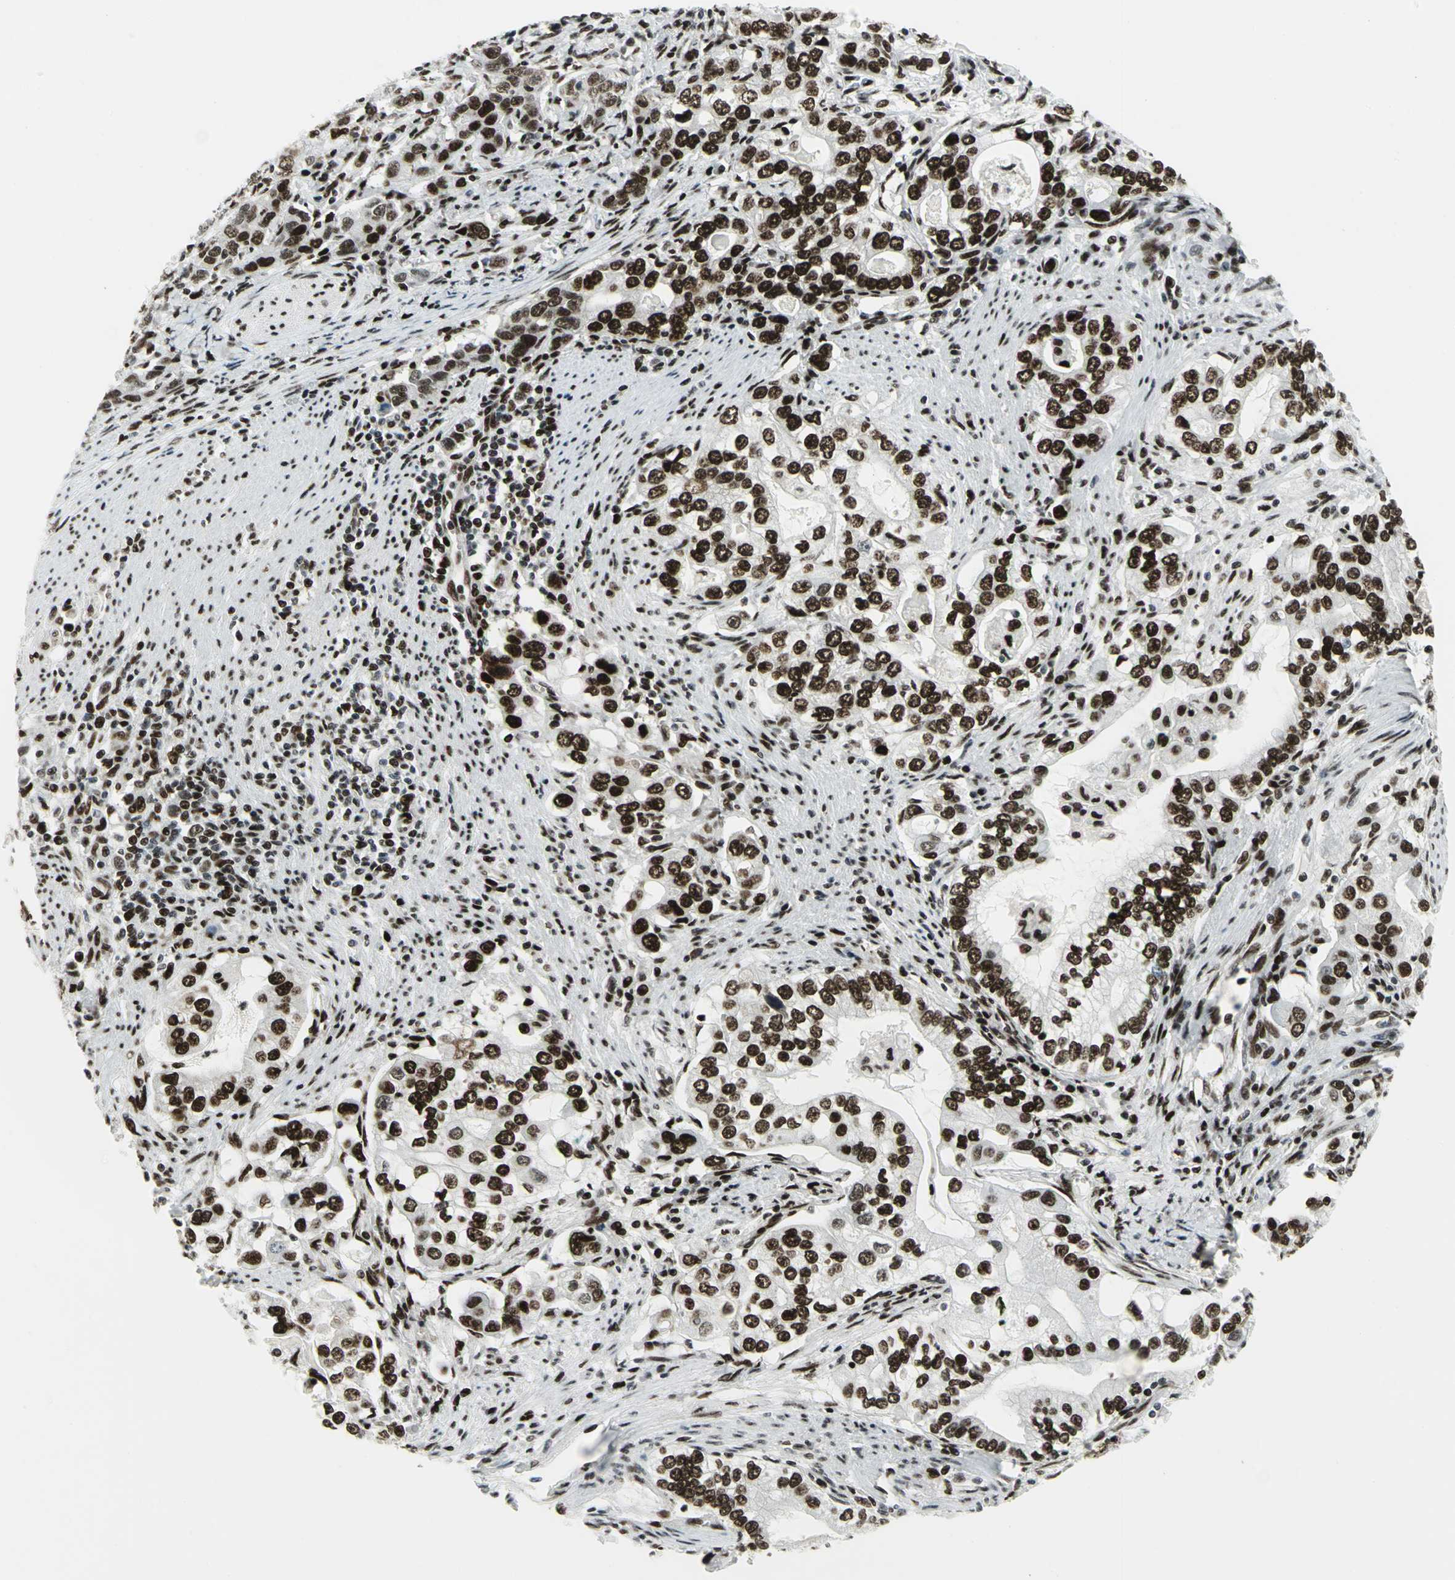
{"staining": {"intensity": "strong", "quantity": ">75%", "location": "nuclear"}, "tissue": "stomach cancer", "cell_type": "Tumor cells", "image_type": "cancer", "snomed": [{"axis": "morphology", "description": "Adenocarcinoma, NOS"}, {"axis": "topography", "description": "Stomach, lower"}], "caption": "Tumor cells exhibit strong nuclear expression in about >75% of cells in adenocarcinoma (stomach).", "gene": "SMARCA4", "patient": {"sex": "female", "age": 72}}